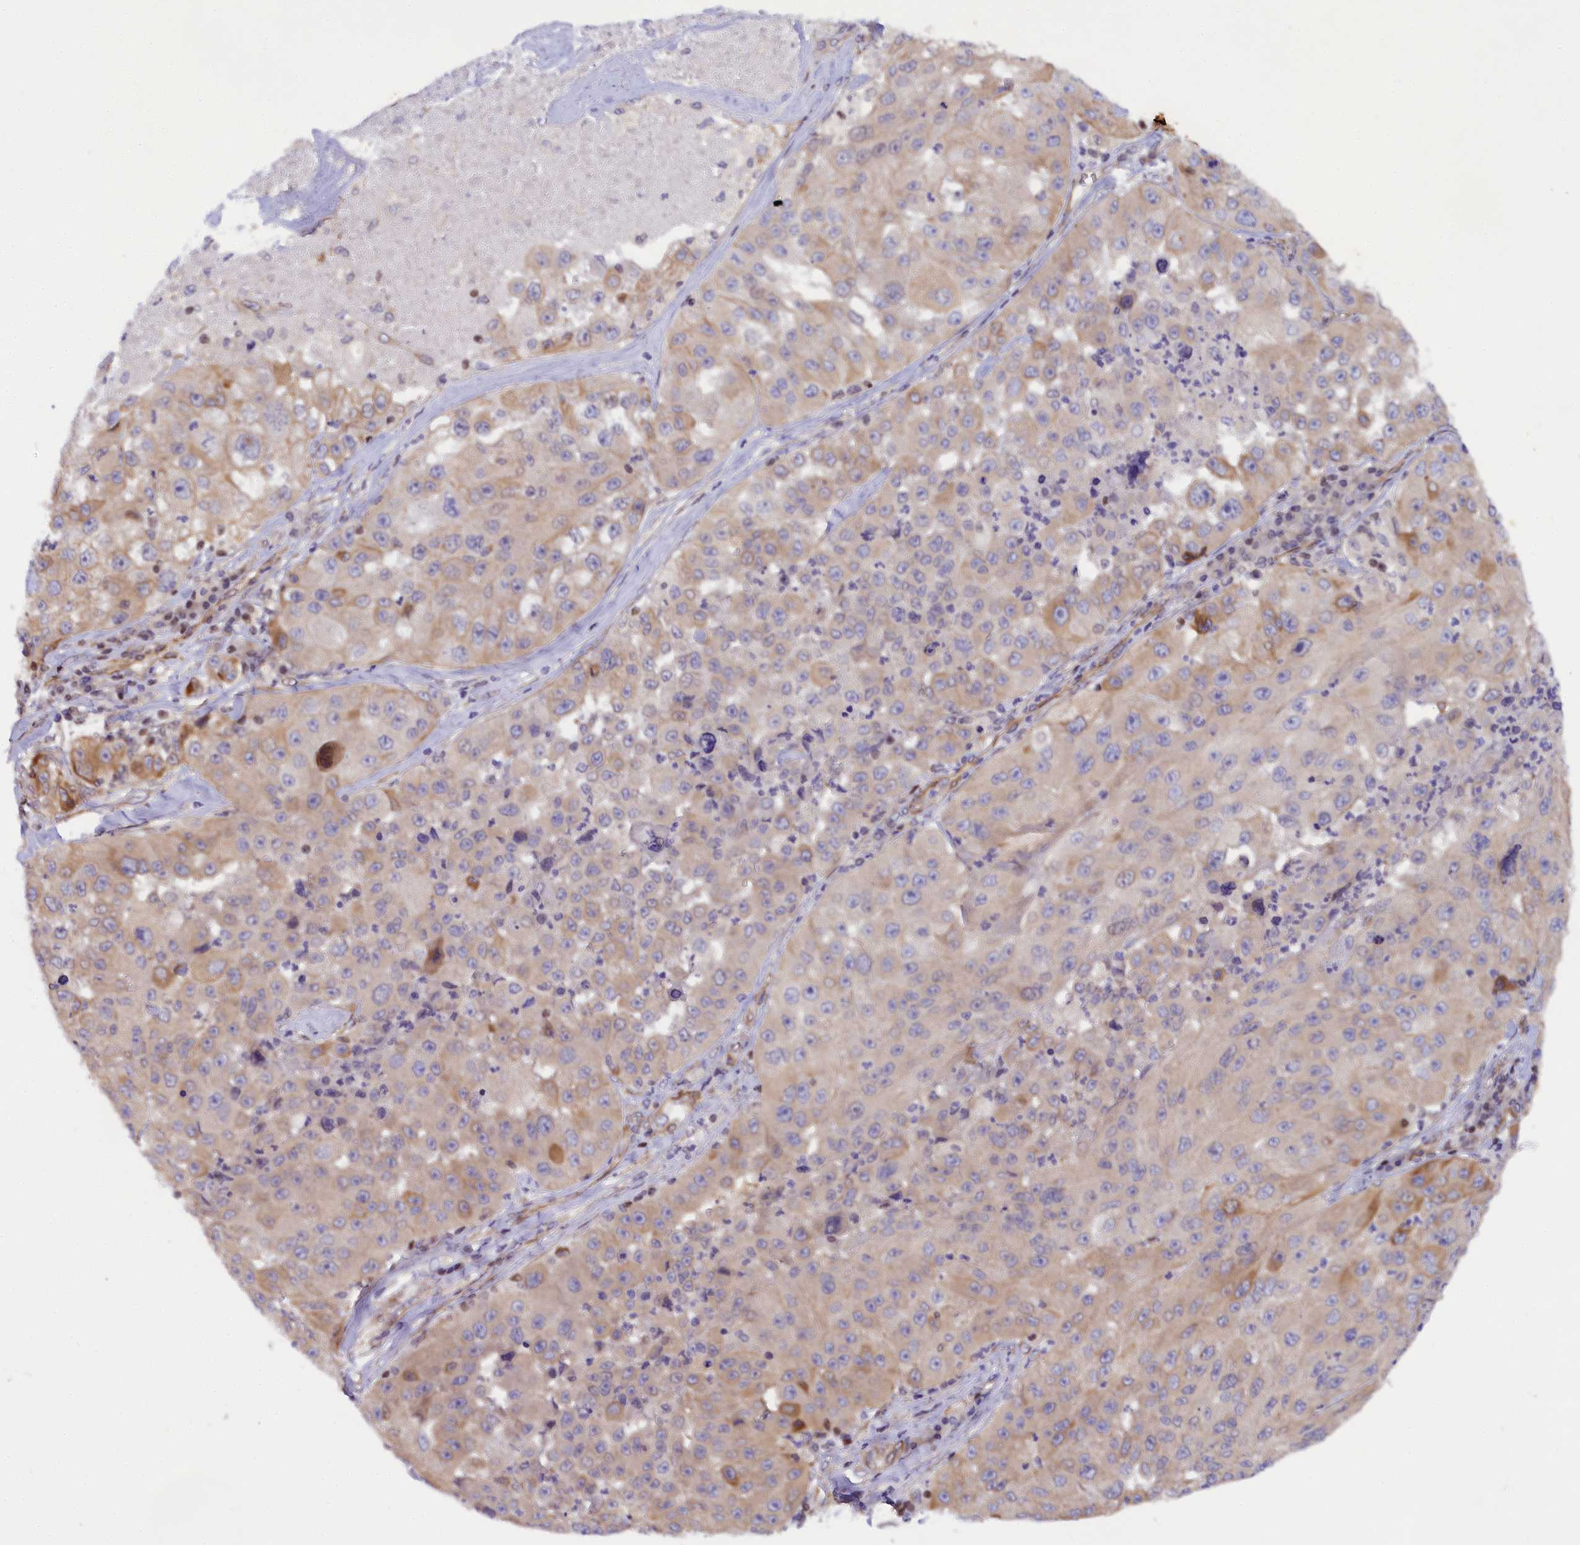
{"staining": {"intensity": "moderate", "quantity": "<25%", "location": "cytoplasmic/membranous"}, "tissue": "melanoma", "cell_type": "Tumor cells", "image_type": "cancer", "snomed": [{"axis": "morphology", "description": "Malignant melanoma, Metastatic site"}, {"axis": "topography", "description": "Lymph node"}], "caption": "Immunohistochemistry histopathology image of malignant melanoma (metastatic site) stained for a protein (brown), which displays low levels of moderate cytoplasmic/membranous staining in approximately <25% of tumor cells.", "gene": "SP4", "patient": {"sex": "male", "age": 62}}